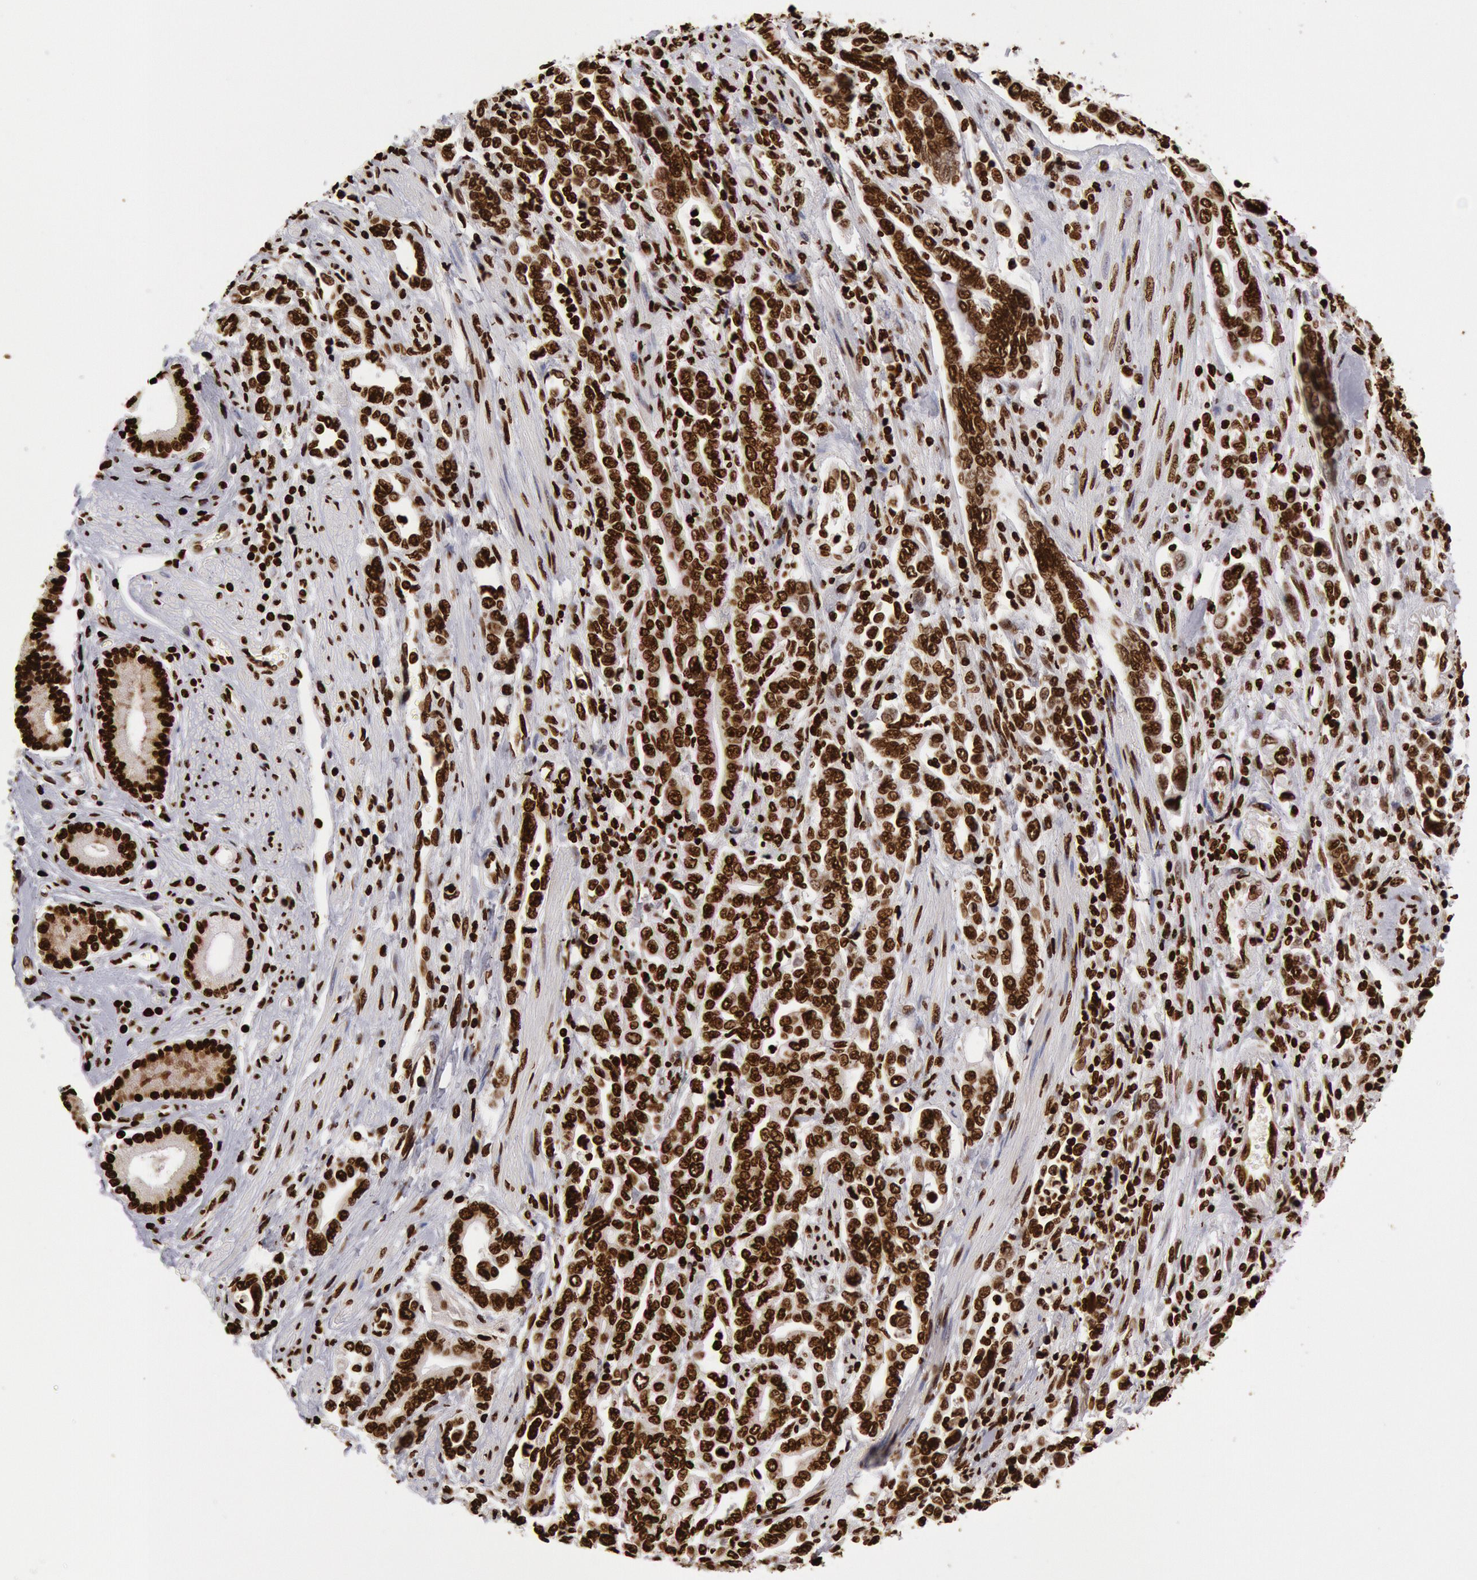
{"staining": {"intensity": "strong", "quantity": ">75%", "location": "nuclear"}, "tissue": "pancreatic cancer", "cell_type": "Tumor cells", "image_type": "cancer", "snomed": [{"axis": "morphology", "description": "Adenocarcinoma, NOS"}, {"axis": "topography", "description": "Pancreas"}], "caption": "This photomicrograph demonstrates adenocarcinoma (pancreatic) stained with immunohistochemistry to label a protein in brown. The nuclear of tumor cells show strong positivity for the protein. Nuclei are counter-stained blue.", "gene": "H3-4", "patient": {"sex": "female", "age": 57}}